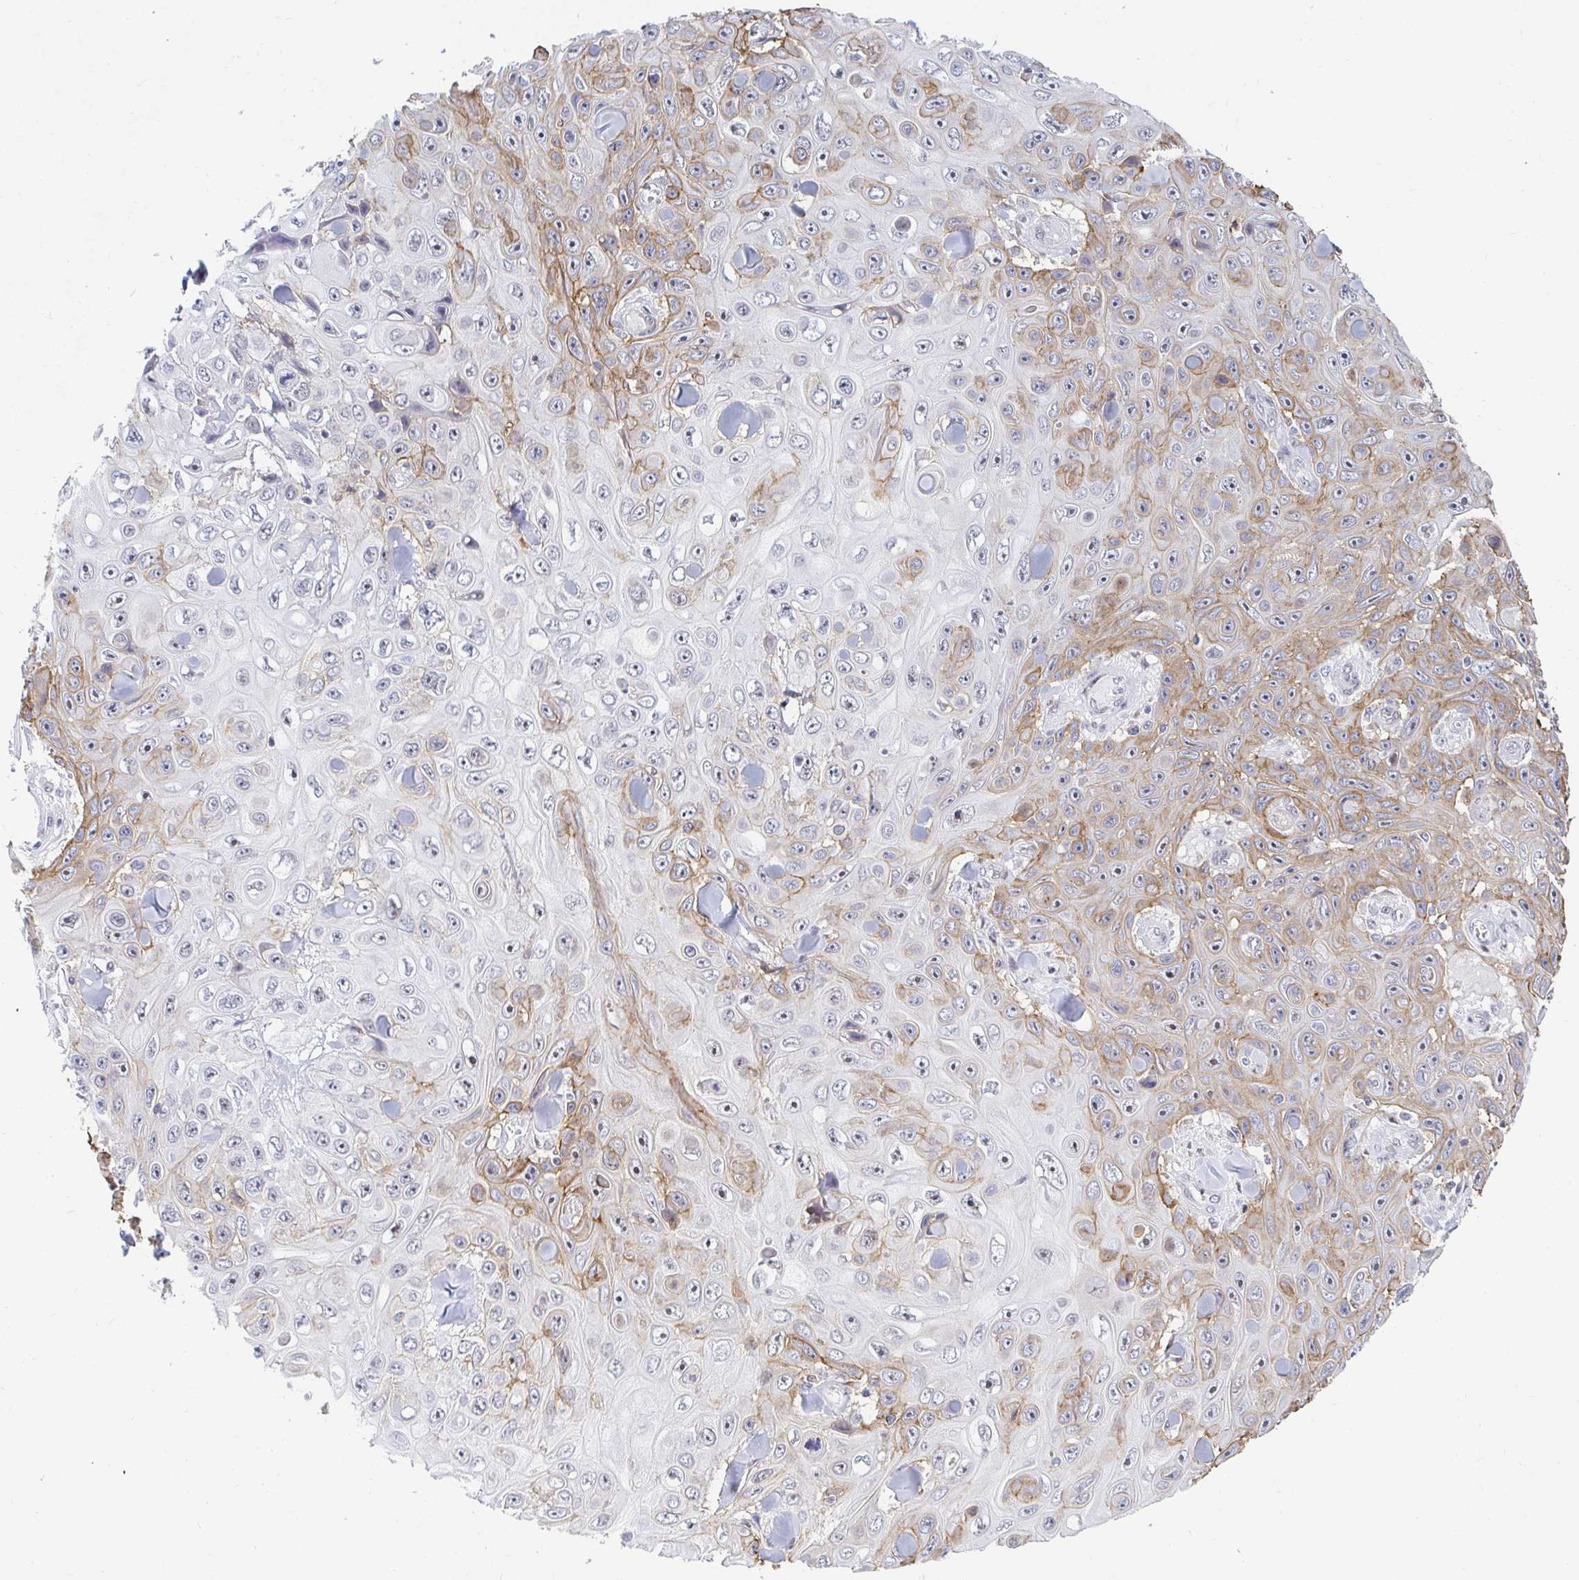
{"staining": {"intensity": "moderate", "quantity": "25%-75%", "location": "cytoplasmic/membranous"}, "tissue": "skin cancer", "cell_type": "Tumor cells", "image_type": "cancer", "snomed": [{"axis": "morphology", "description": "Squamous cell carcinoma, NOS"}, {"axis": "topography", "description": "Skin"}], "caption": "There is medium levels of moderate cytoplasmic/membranous positivity in tumor cells of skin cancer, as demonstrated by immunohistochemical staining (brown color).", "gene": "COL28A1", "patient": {"sex": "male", "age": 82}}